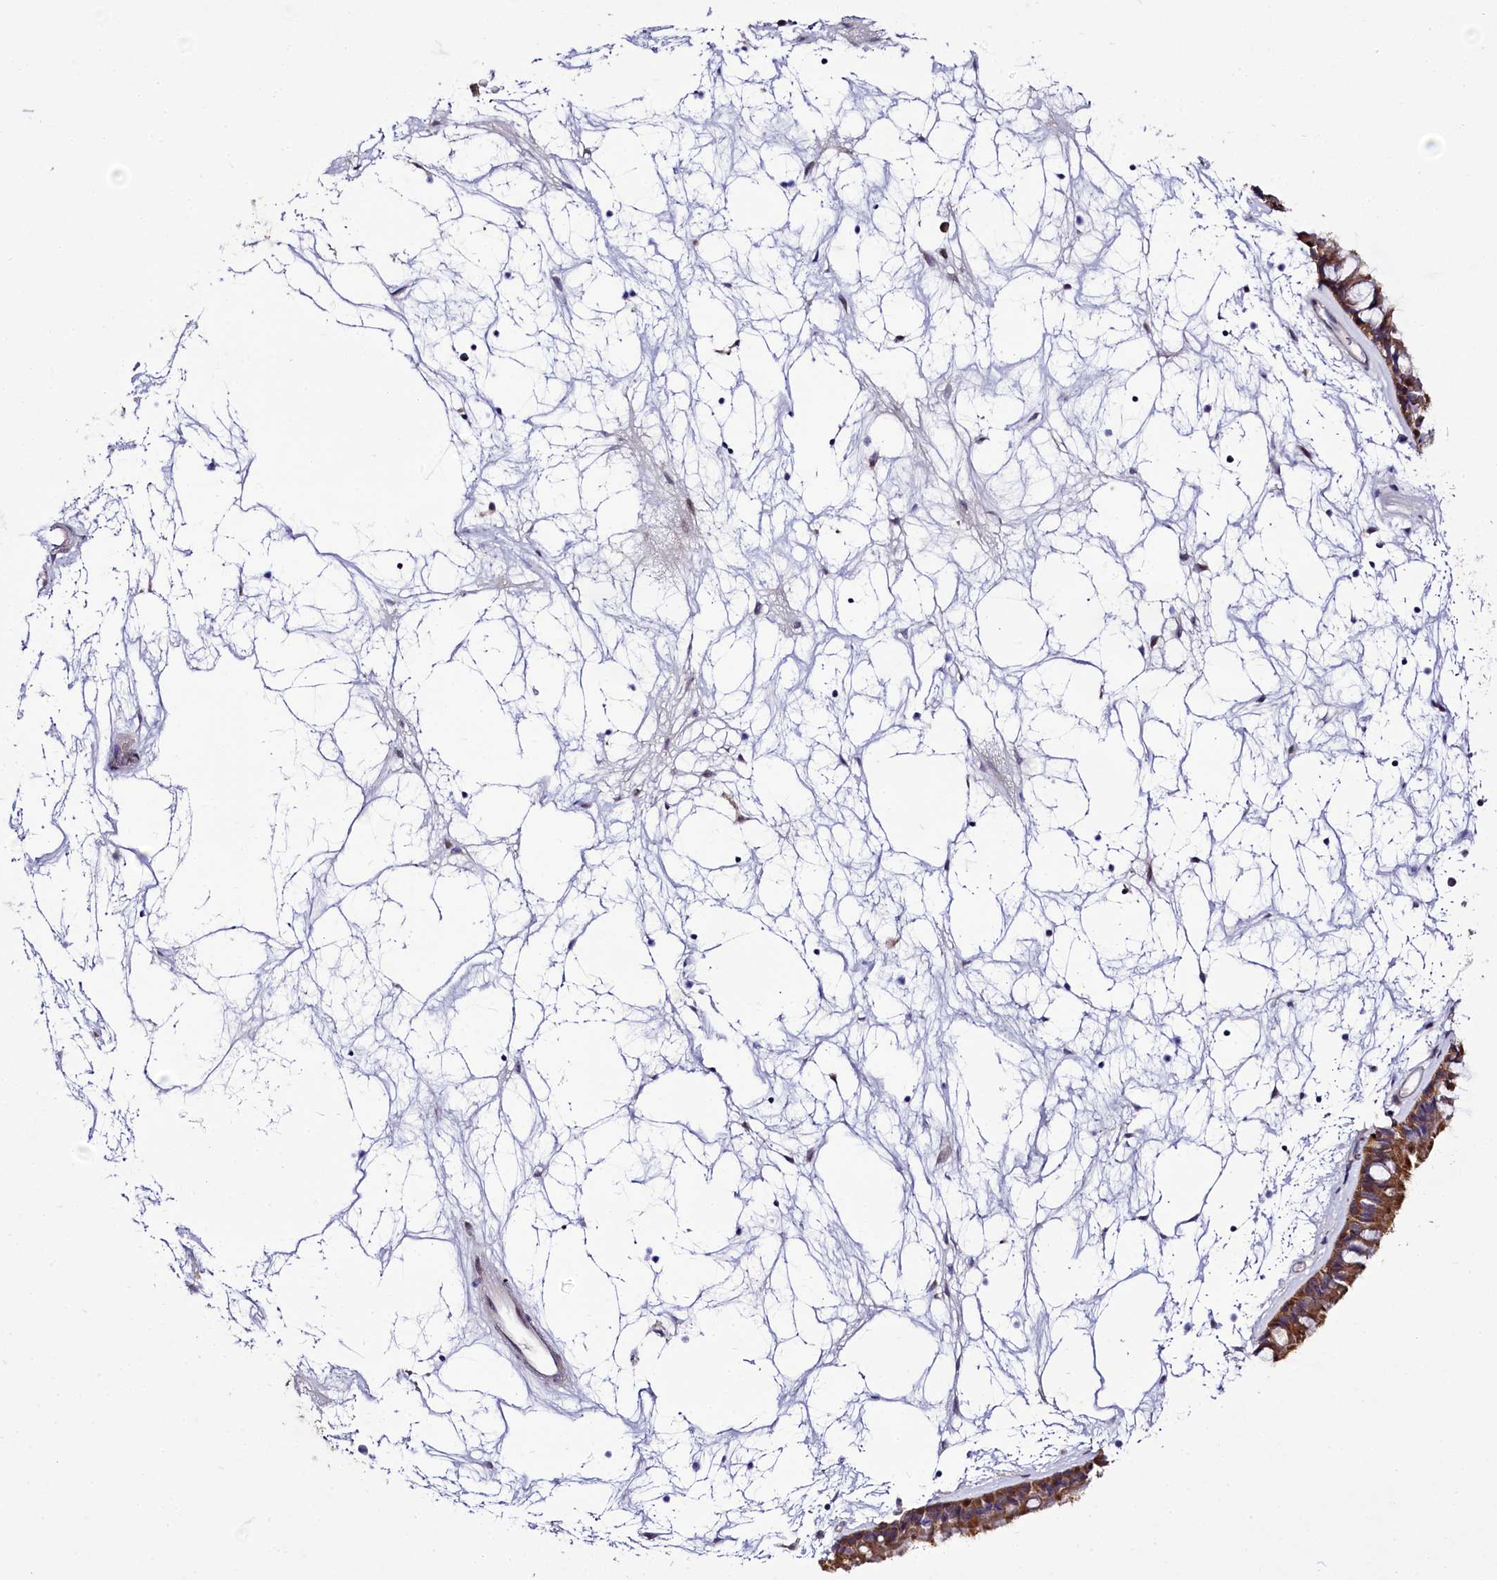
{"staining": {"intensity": "strong", "quantity": ">75%", "location": "cytoplasmic/membranous"}, "tissue": "nasopharynx", "cell_type": "Respiratory epithelial cells", "image_type": "normal", "snomed": [{"axis": "morphology", "description": "Normal tissue, NOS"}, {"axis": "topography", "description": "Nasopharynx"}], "caption": "Respiratory epithelial cells exhibit high levels of strong cytoplasmic/membranous positivity in about >75% of cells in benign nasopharynx.", "gene": "ZC3H12C", "patient": {"sex": "male", "age": 64}}